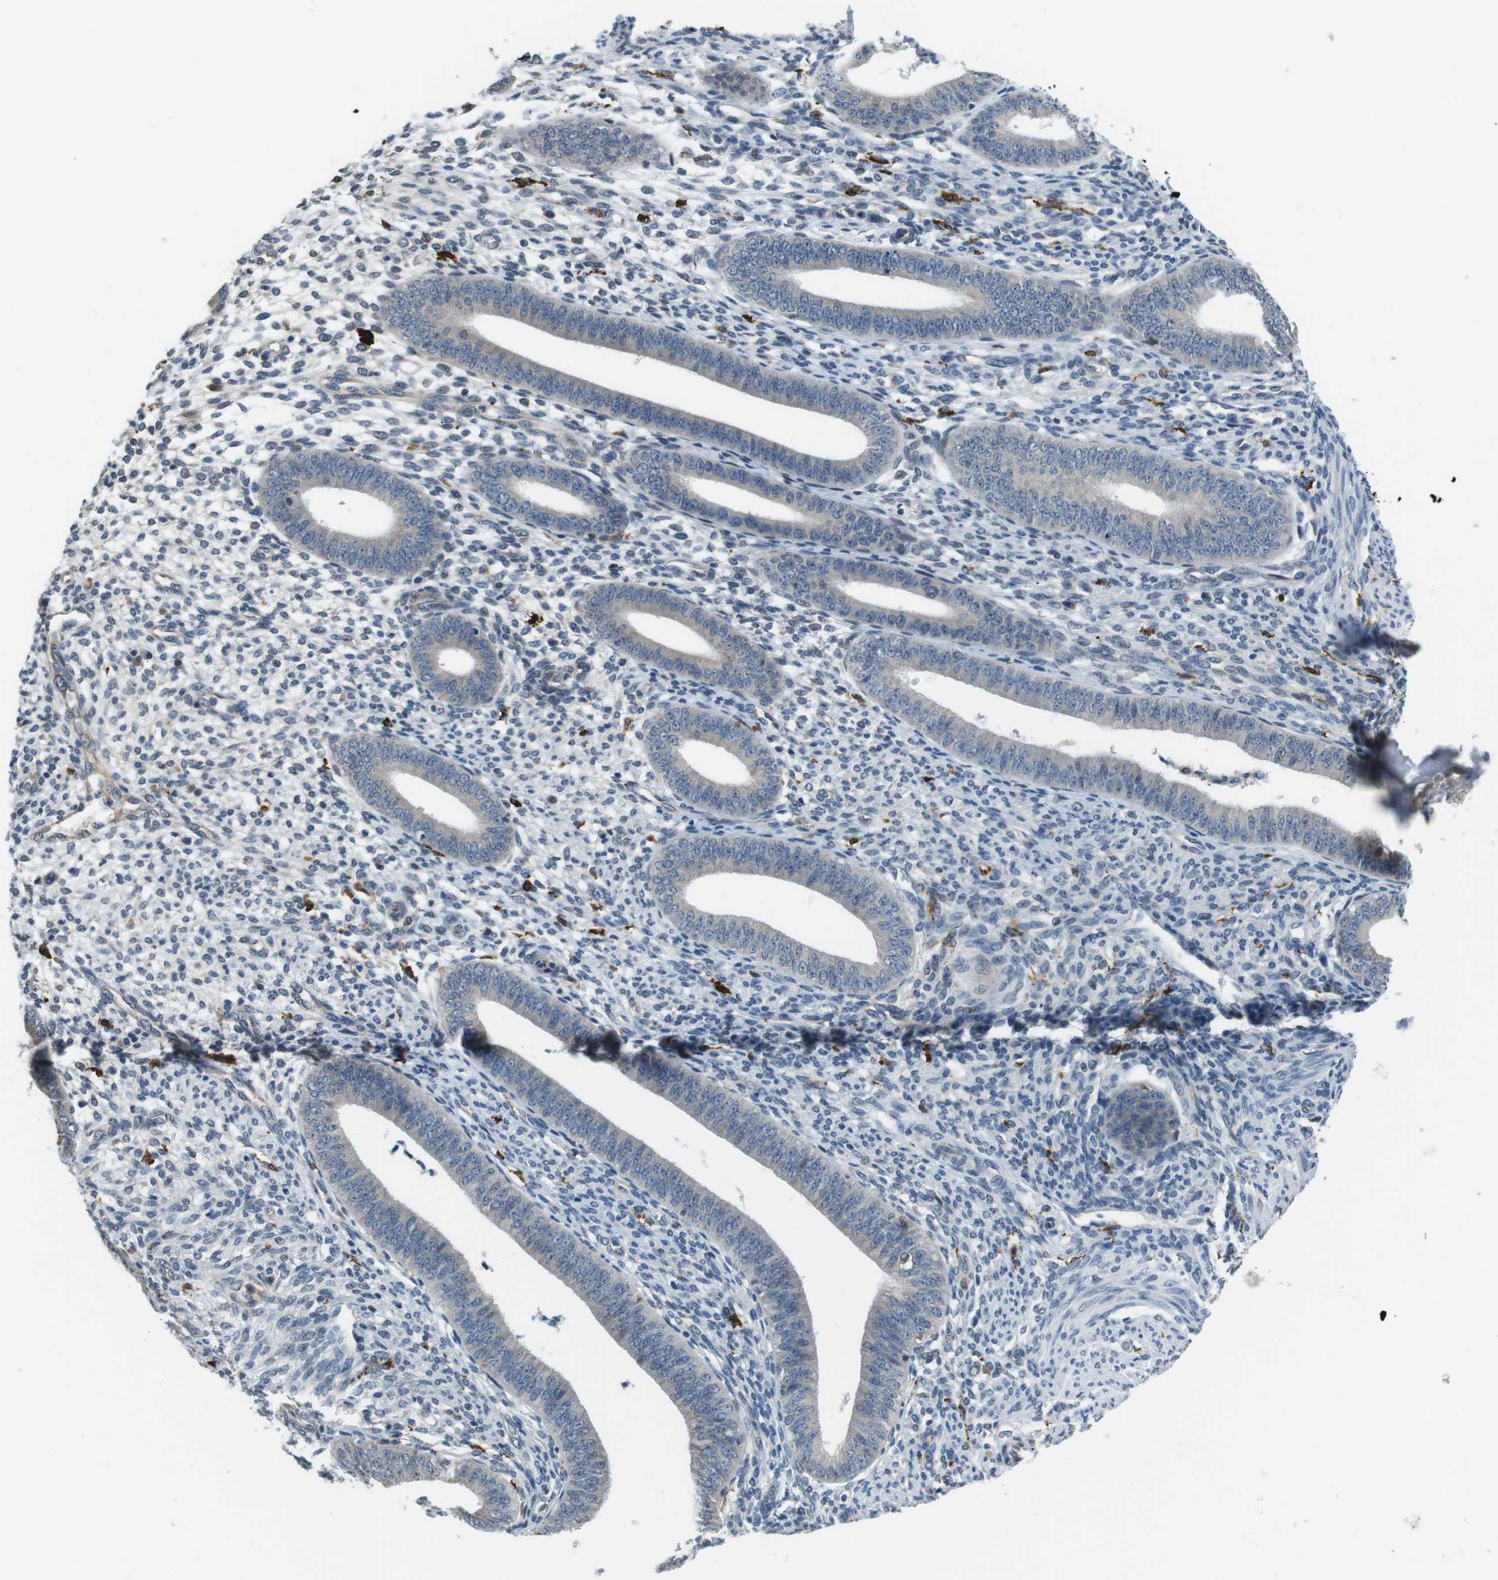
{"staining": {"intensity": "negative", "quantity": "none", "location": "none"}, "tissue": "endometrium", "cell_type": "Cells in endometrial stroma", "image_type": "normal", "snomed": [{"axis": "morphology", "description": "Normal tissue, NOS"}, {"axis": "topography", "description": "Endometrium"}], "caption": "A high-resolution photomicrograph shows immunohistochemistry staining of unremarkable endometrium, which demonstrates no significant staining in cells in endometrial stroma. Nuclei are stained in blue.", "gene": "CD163L1", "patient": {"sex": "female", "age": 35}}